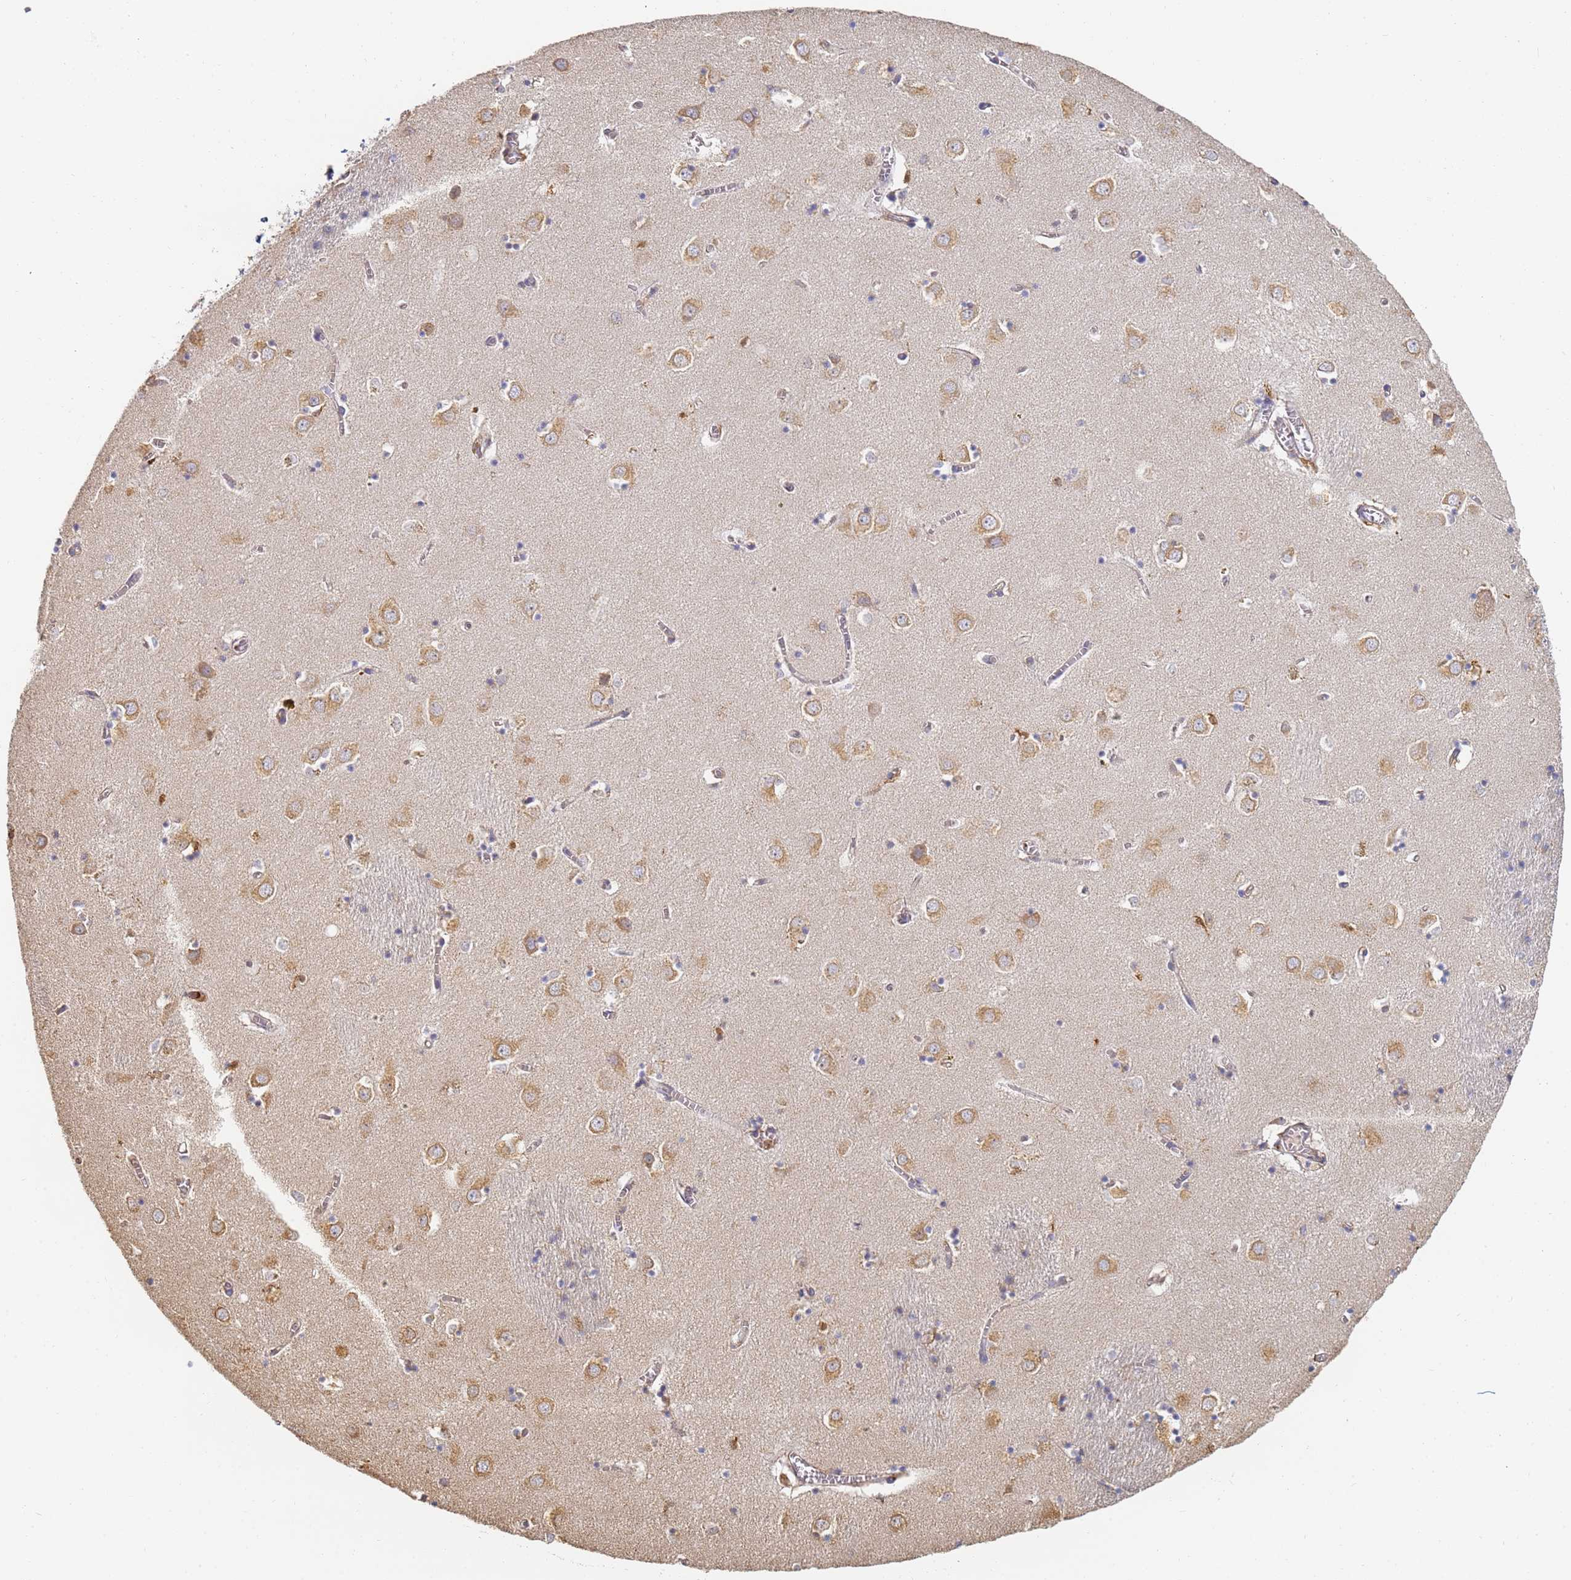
{"staining": {"intensity": "negative", "quantity": "none", "location": "none"}, "tissue": "caudate", "cell_type": "Glial cells", "image_type": "normal", "snomed": [{"axis": "morphology", "description": "Normal tissue, NOS"}, {"axis": "topography", "description": "Lateral ventricle wall"}], "caption": "This is an IHC photomicrograph of unremarkable caudate. There is no expression in glial cells.", "gene": "BIN2", "patient": {"sex": "male", "age": 70}}